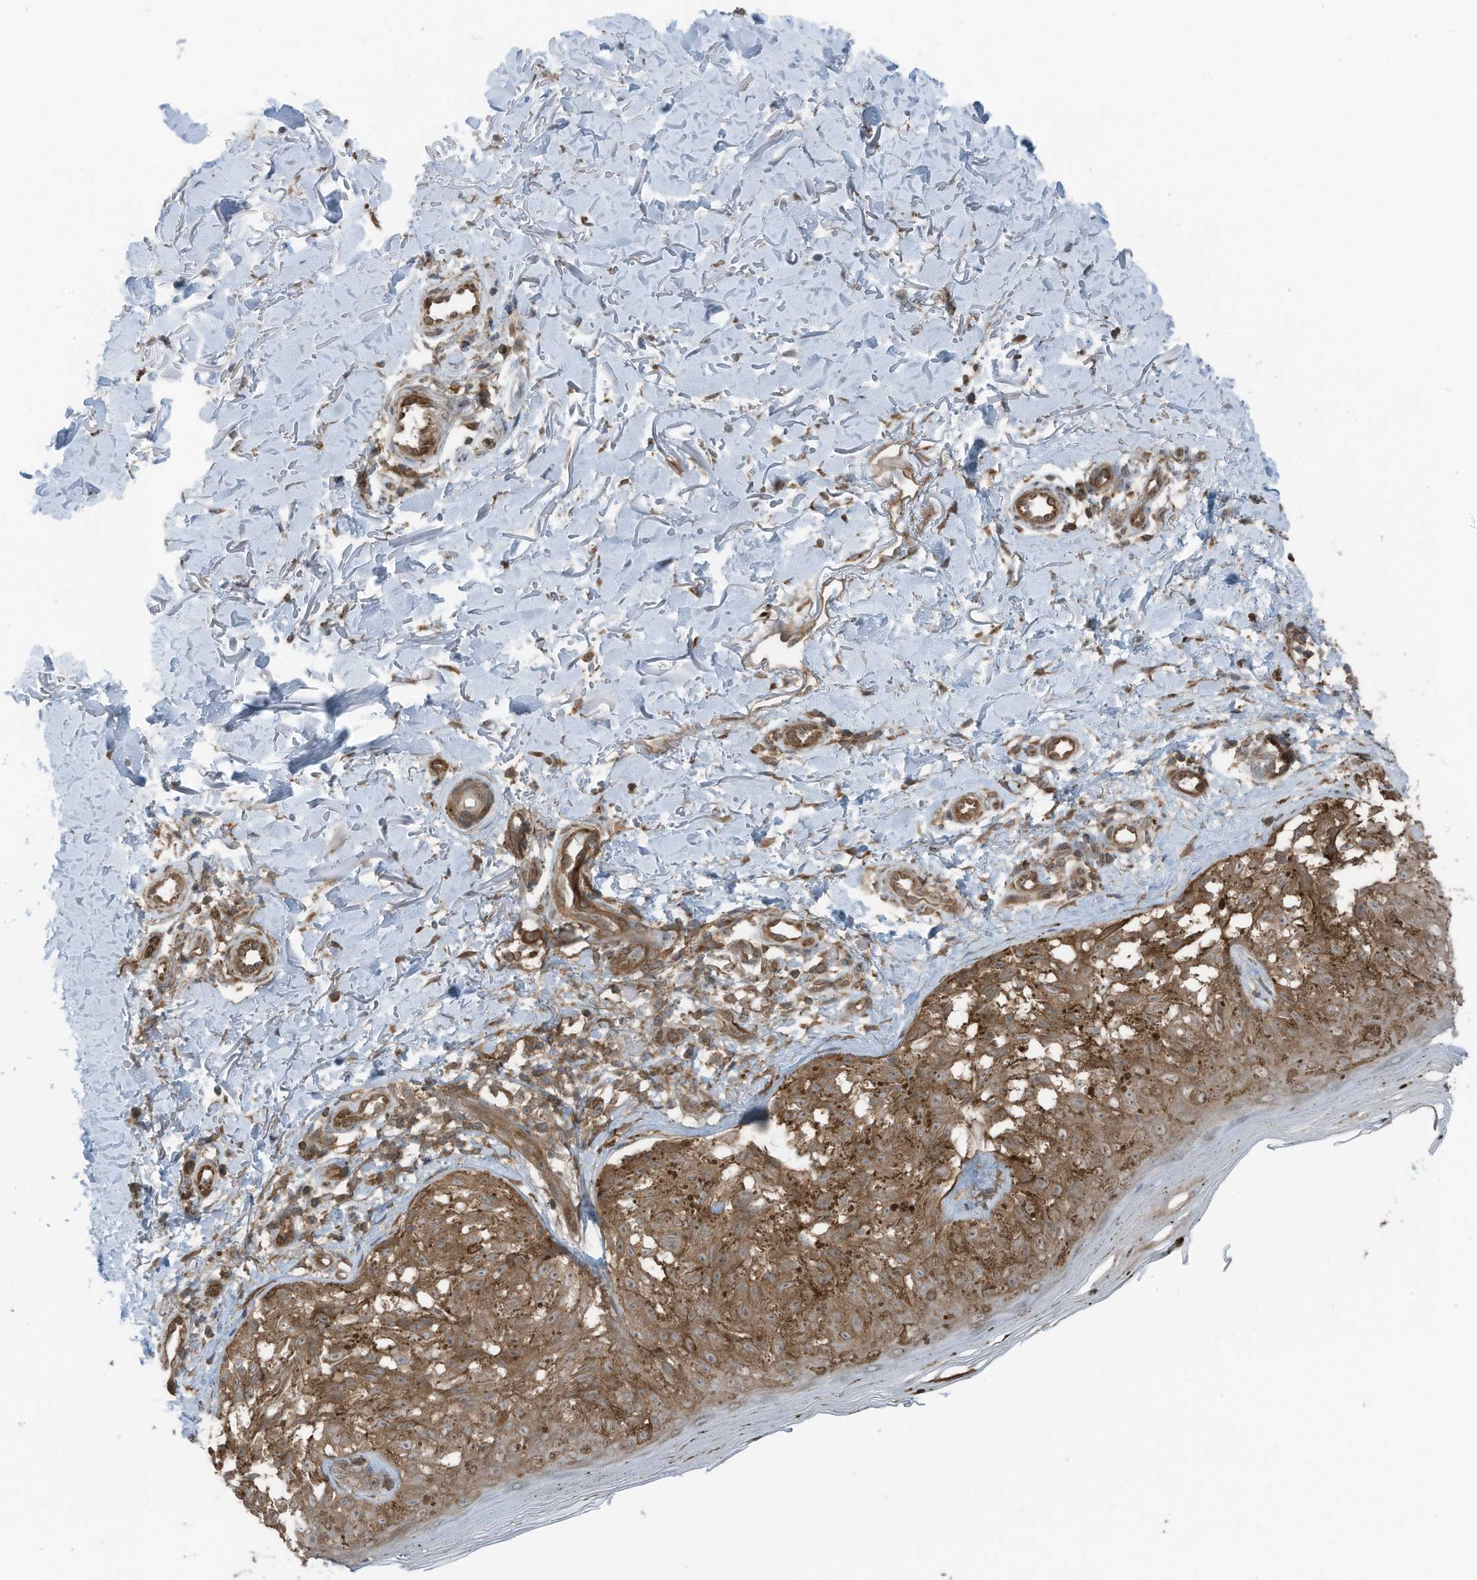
{"staining": {"intensity": "moderate", "quantity": ">75%", "location": "cytoplasmic/membranous"}, "tissue": "melanoma", "cell_type": "Tumor cells", "image_type": "cancer", "snomed": [{"axis": "morphology", "description": "Malignant melanoma, NOS"}, {"axis": "topography", "description": "Skin"}], "caption": "There is medium levels of moderate cytoplasmic/membranous expression in tumor cells of melanoma, as demonstrated by immunohistochemical staining (brown color).", "gene": "TXNDC9", "patient": {"sex": "female", "age": 50}}